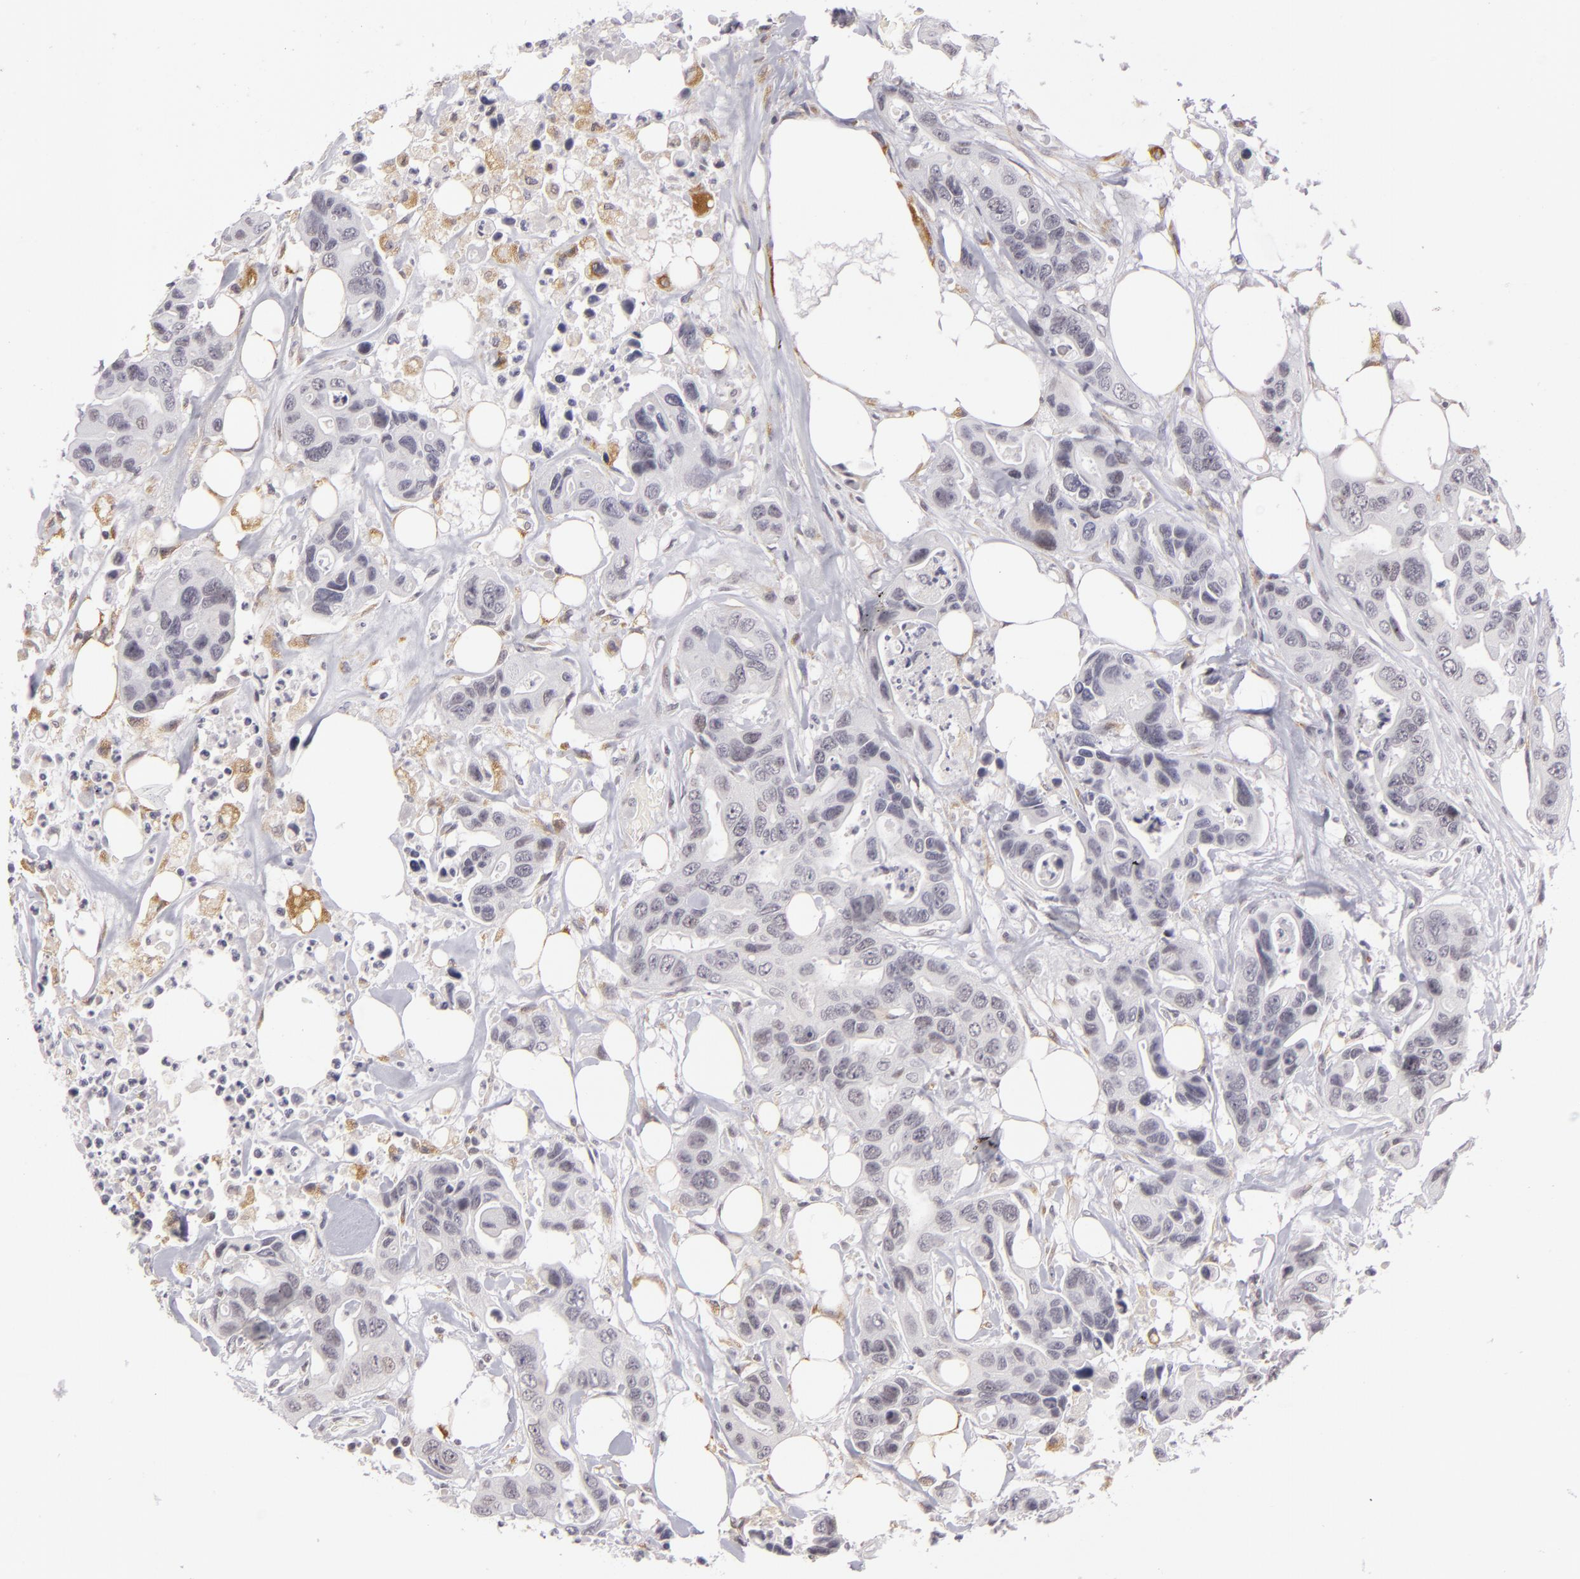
{"staining": {"intensity": "negative", "quantity": "none", "location": "none"}, "tissue": "colorectal cancer", "cell_type": "Tumor cells", "image_type": "cancer", "snomed": [{"axis": "morphology", "description": "Adenocarcinoma, NOS"}, {"axis": "topography", "description": "Colon"}], "caption": "A photomicrograph of human colorectal cancer (adenocarcinoma) is negative for staining in tumor cells.", "gene": "ZNF205", "patient": {"sex": "female", "age": 70}}